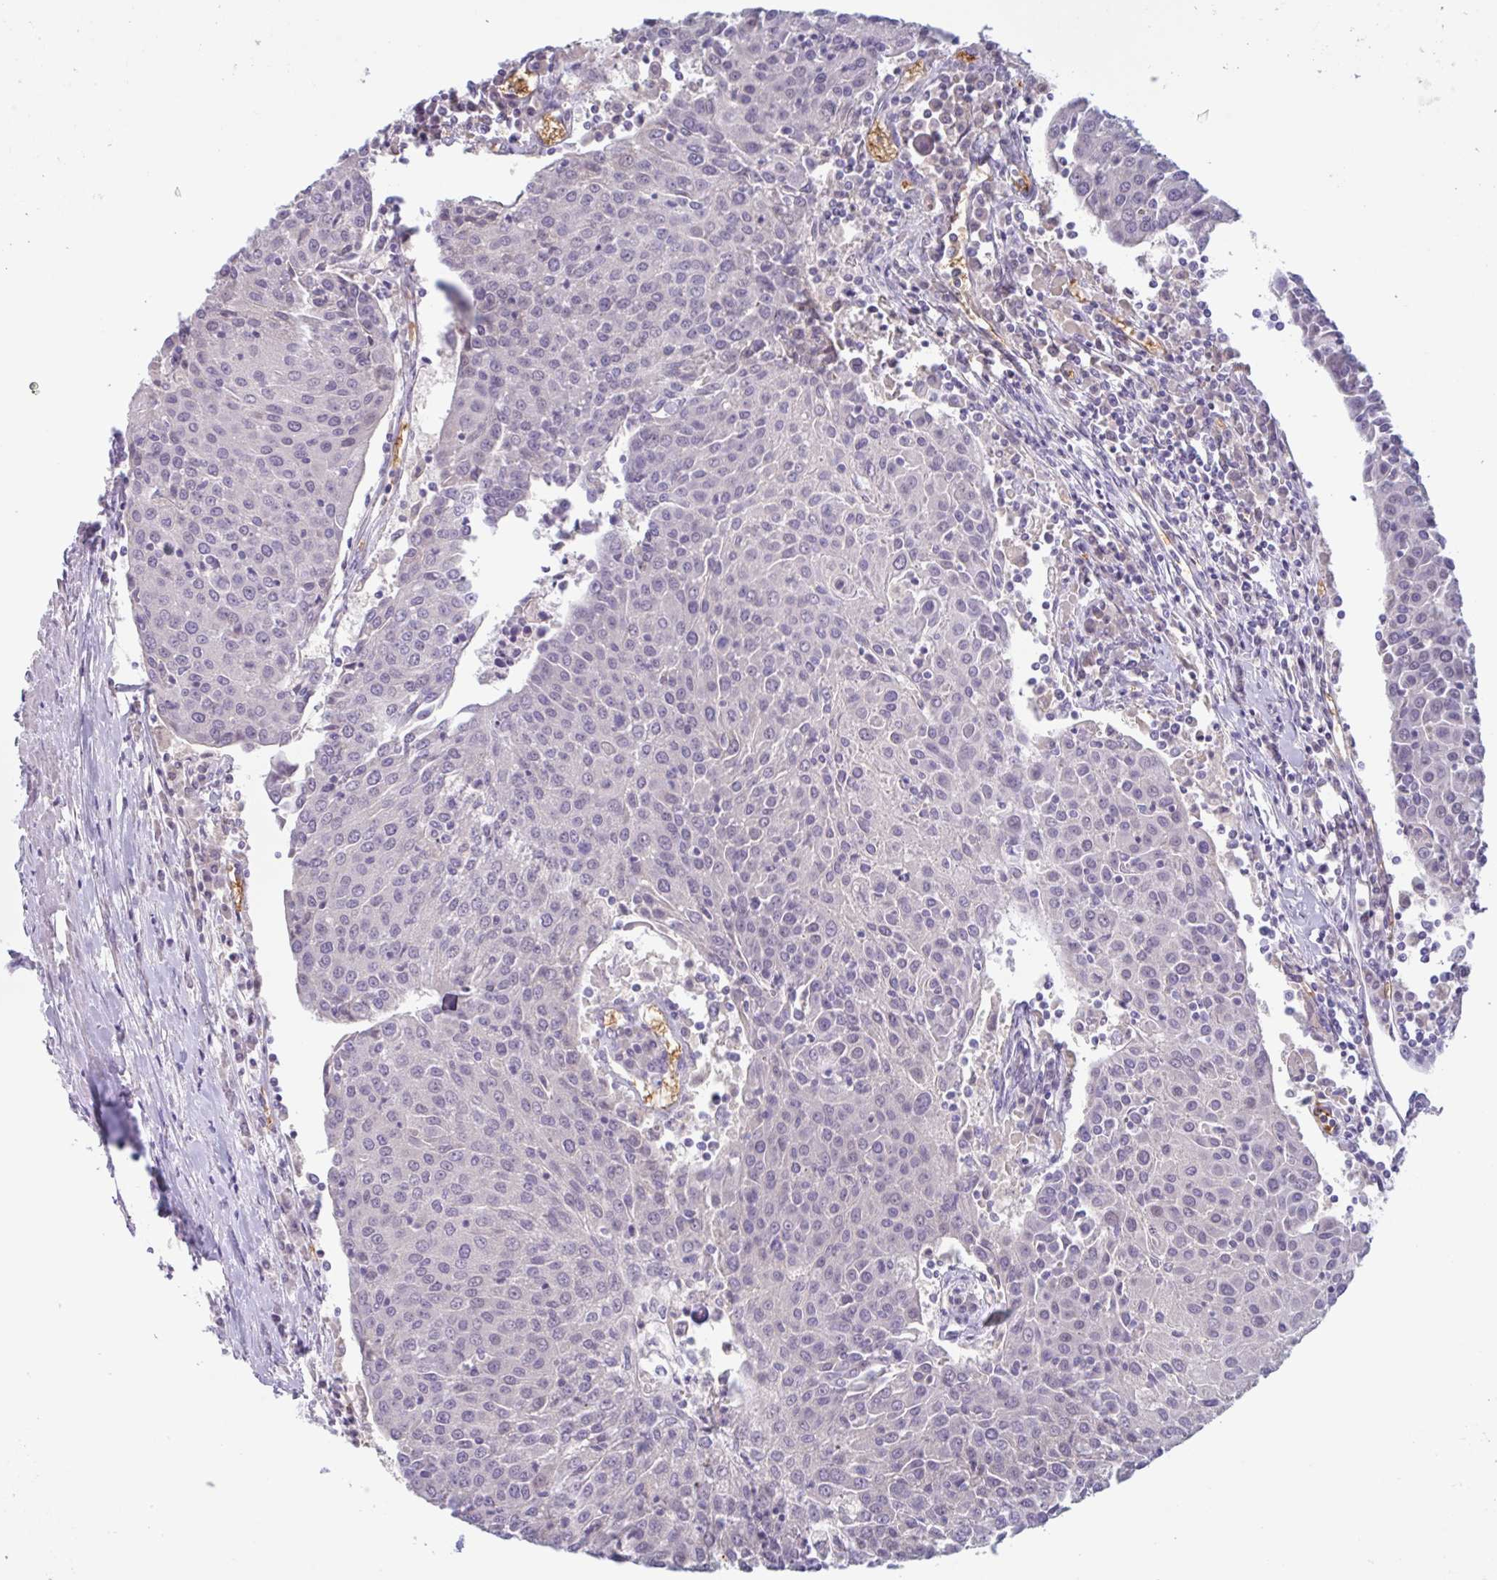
{"staining": {"intensity": "negative", "quantity": "none", "location": "none"}, "tissue": "urothelial cancer", "cell_type": "Tumor cells", "image_type": "cancer", "snomed": [{"axis": "morphology", "description": "Urothelial carcinoma, High grade"}, {"axis": "topography", "description": "Urinary bladder"}], "caption": "Immunohistochemistry (IHC) of urothelial carcinoma (high-grade) shows no expression in tumor cells.", "gene": "RHAG", "patient": {"sex": "female", "age": 85}}